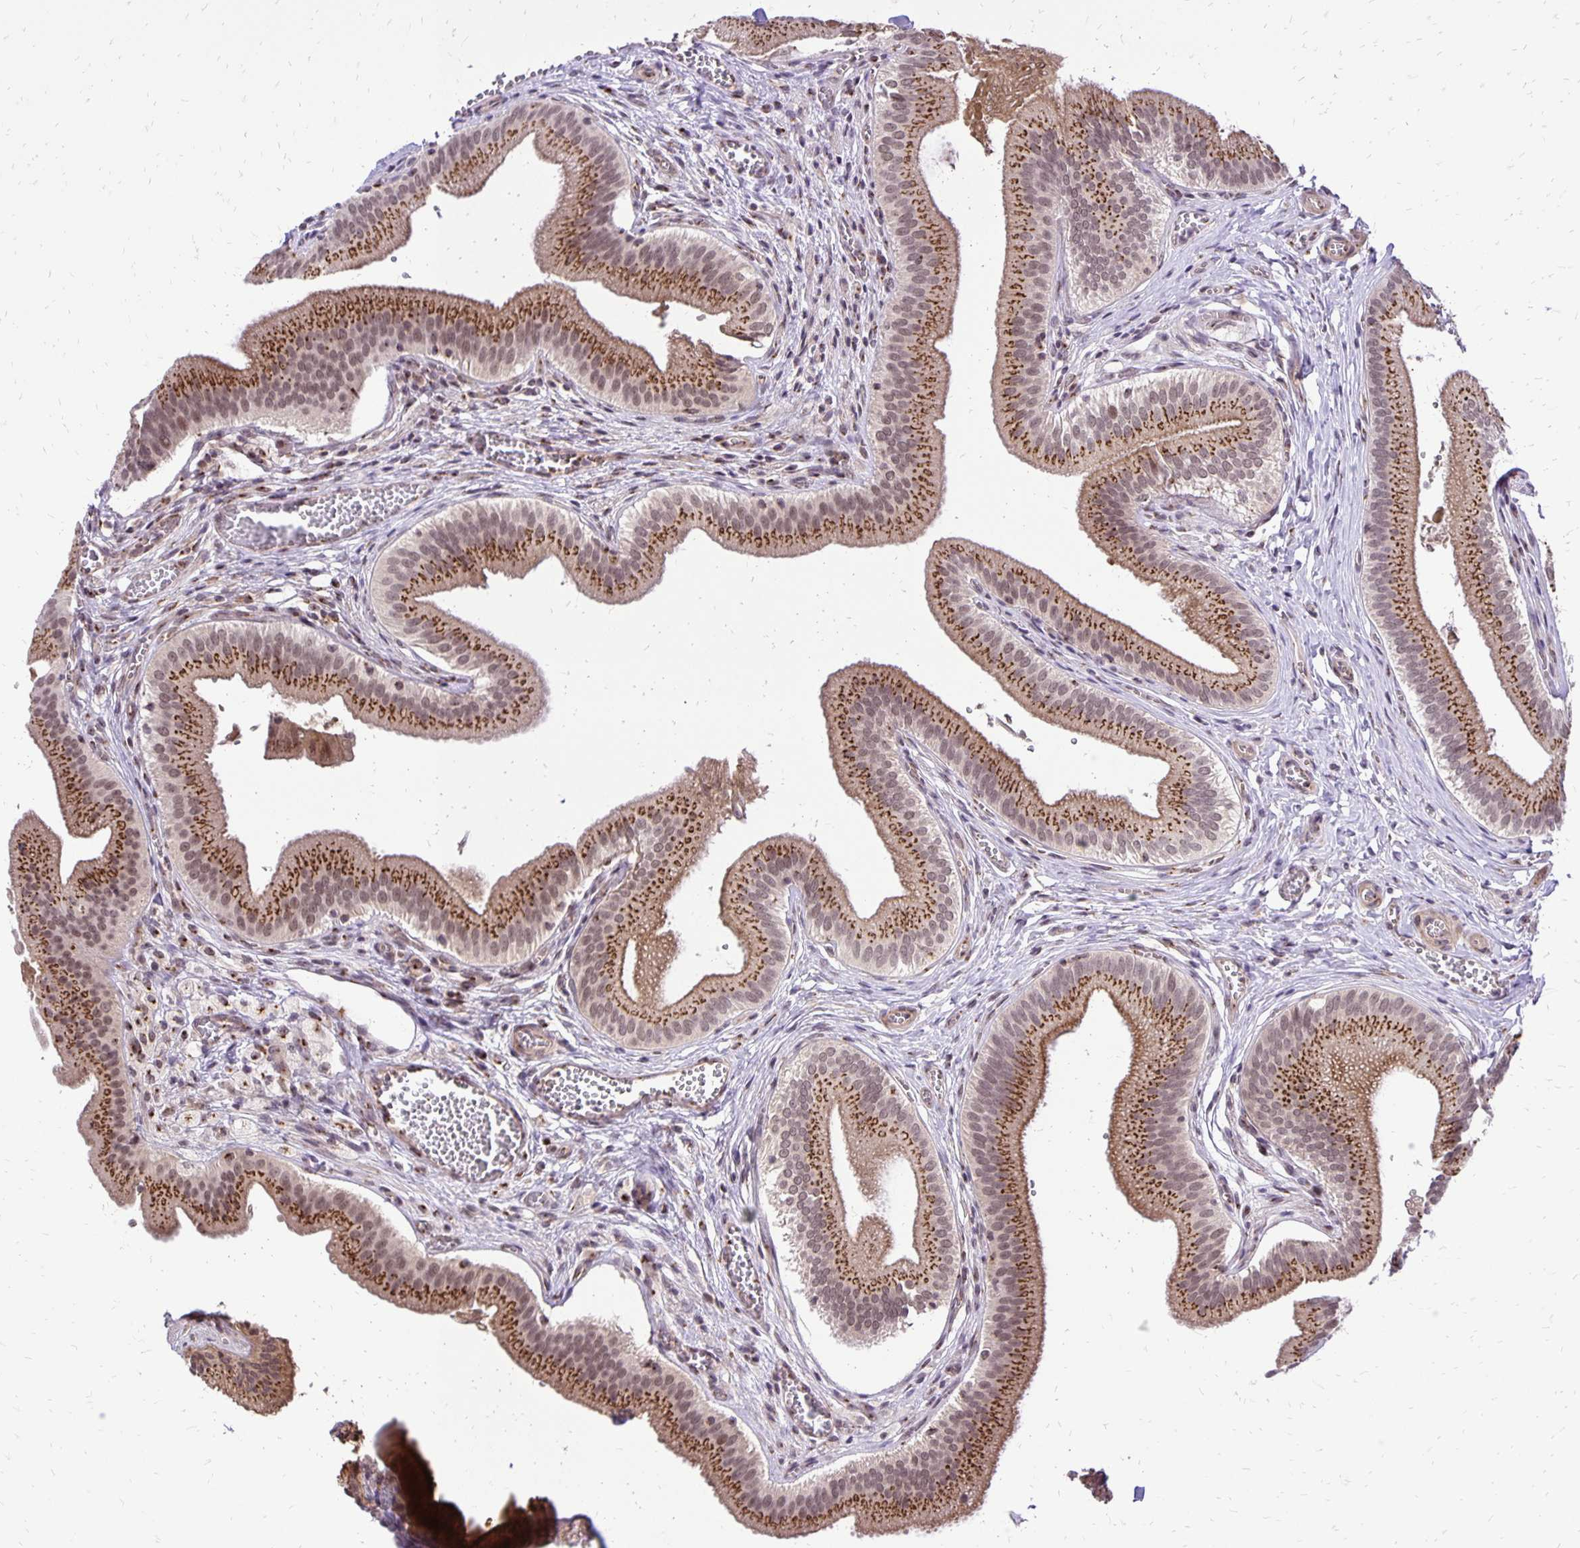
{"staining": {"intensity": "strong", "quantity": ">75%", "location": "cytoplasmic/membranous,nuclear"}, "tissue": "gallbladder", "cell_type": "Glandular cells", "image_type": "normal", "snomed": [{"axis": "morphology", "description": "Normal tissue, NOS"}, {"axis": "topography", "description": "Gallbladder"}], "caption": "Protein positivity by immunohistochemistry (IHC) displays strong cytoplasmic/membranous,nuclear expression in approximately >75% of glandular cells in unremarkable gallbladder.", "gene": "GOLGA5", "patient": {"sex": "male", "age": 17}}